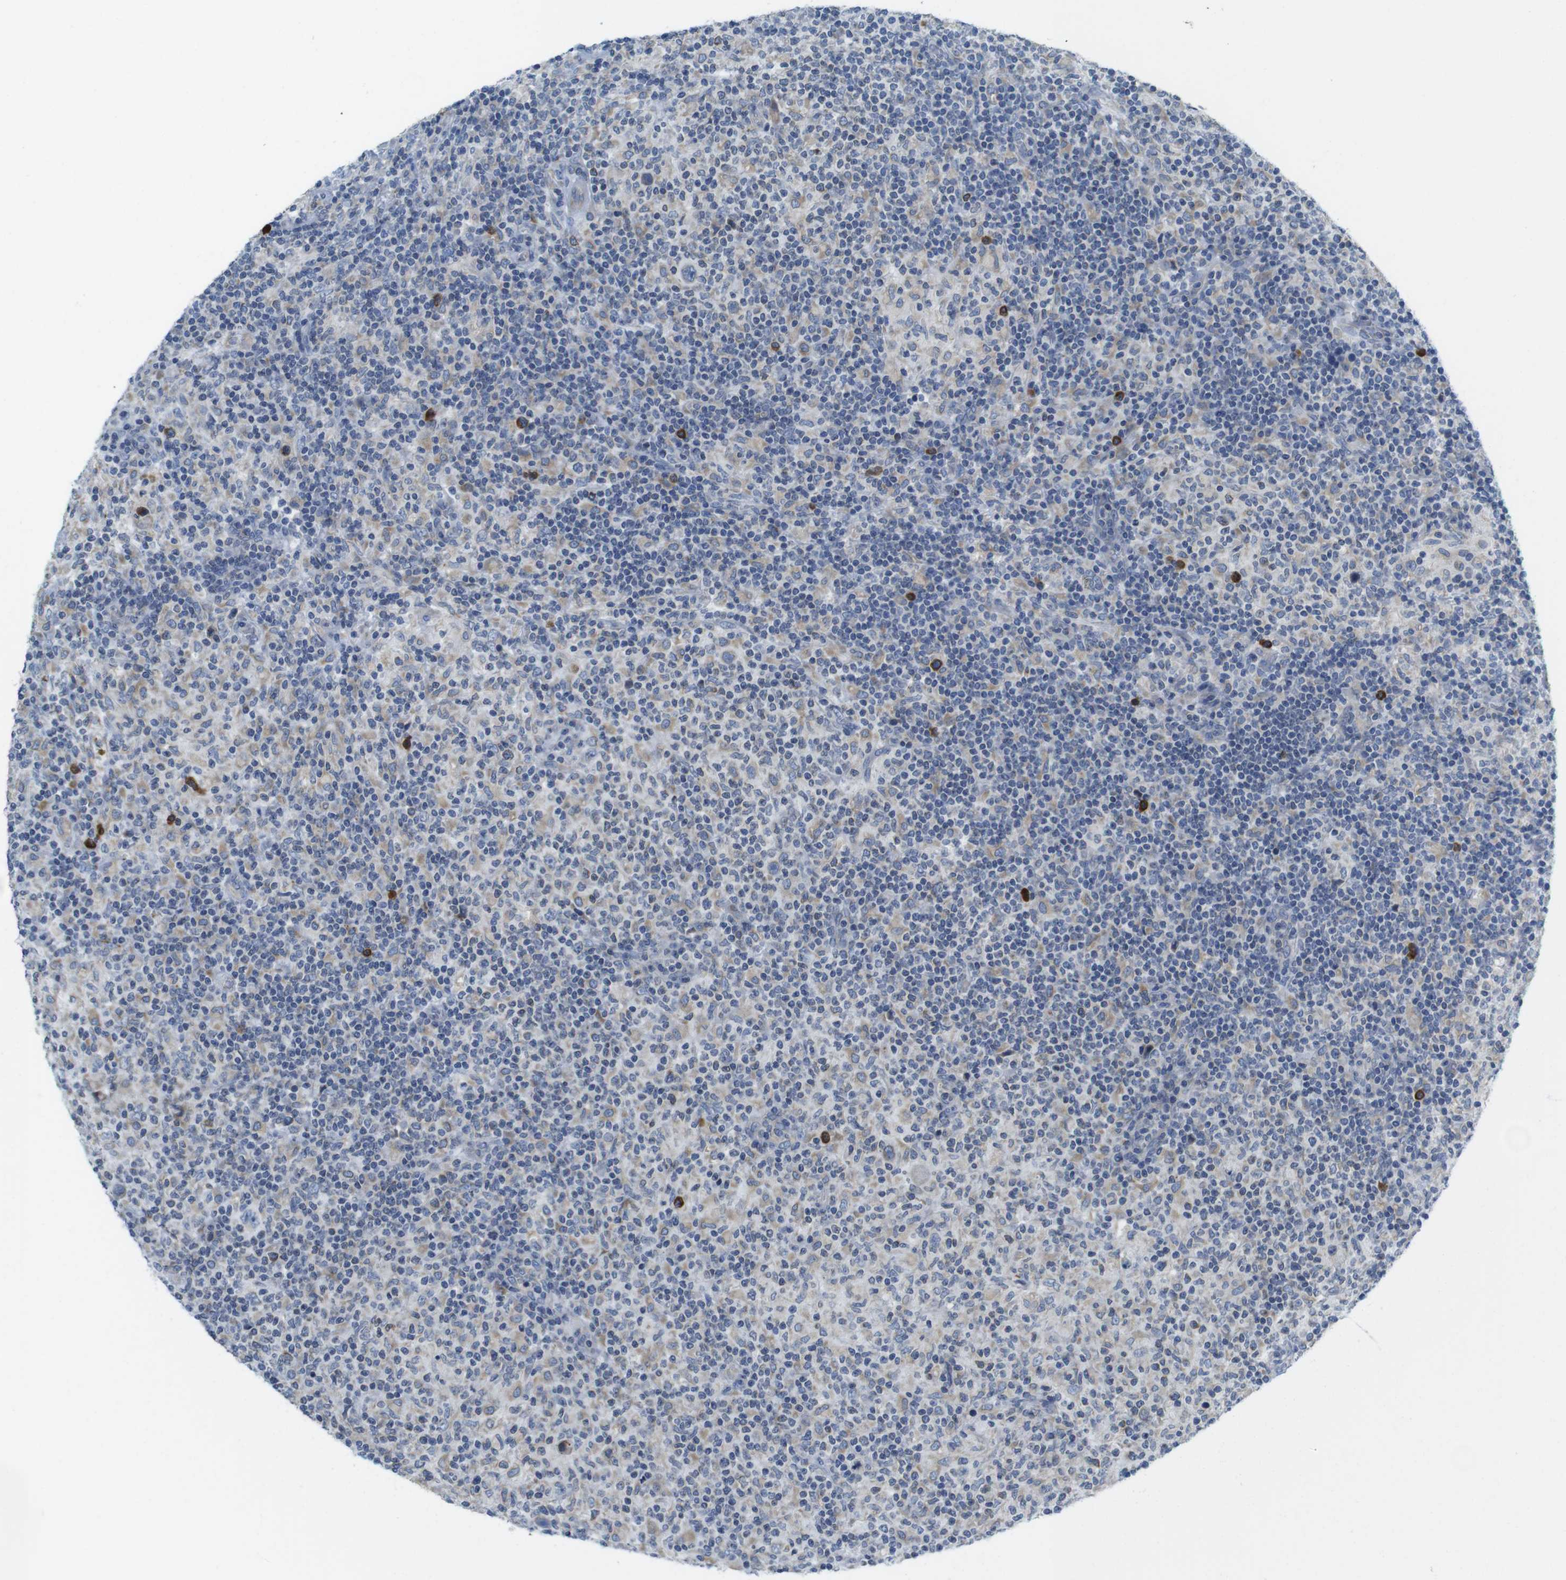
{"staining": {"intensity": "negative", "quantity": "none", "location": "none"}, "tissue": "lymphoma", "cell_type": "Tumor cells", "image_type": "cancer", "snomed": [{"axis": "morphology", "description": "Hodgkin's disease, NOS"}, {"axis": "topography", "description": "Lymph node"}], "caption": "IHC of lymphoma demonstrates no positivity in tumor cells.", "gene": "CLPTM1L", "patient": {"sex": "male", "age": 70}}